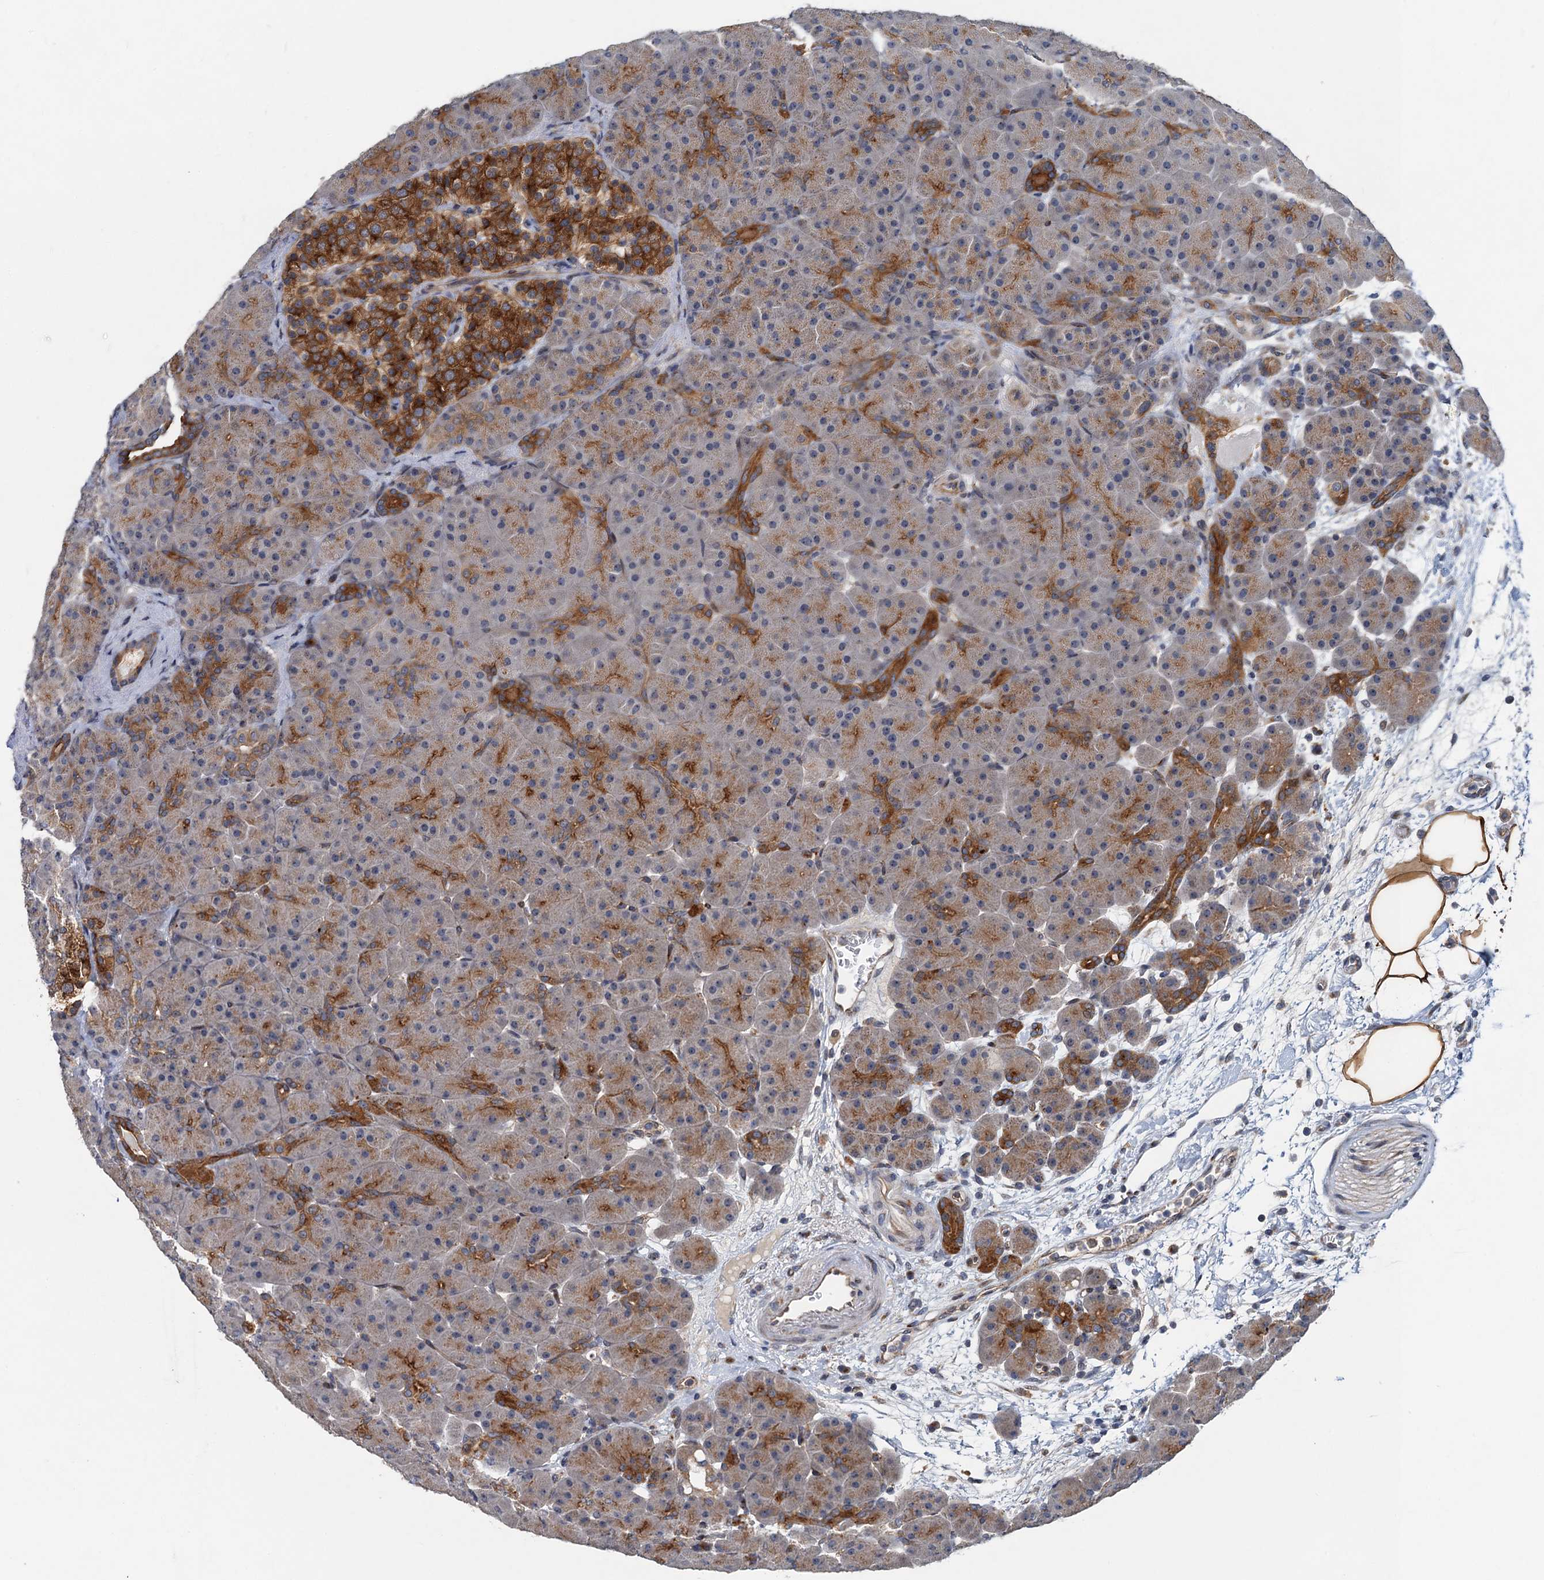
{"staining": {"intensity": "moderate", "quantity": "25%-75%", "location": "cytoplasmic/membranous"}, "tissue": "pancreas", "cell_type": "Exocrine glandular cells", "image_type": "normal", "snomed": [{"axis": "morphology", "description": "Normal tissue, NOS"}, {"axis": "topography", "description": "Pancreas"}], "caption": "Unremarkable pancreas displays moderate cytoplasmic/membranous staining in approximately 25%-75% of exocrine glandular cells, visualized by immunohistochemistry.", "gene": "NBEA", "patient": {"sex": "male", "age": 66}}